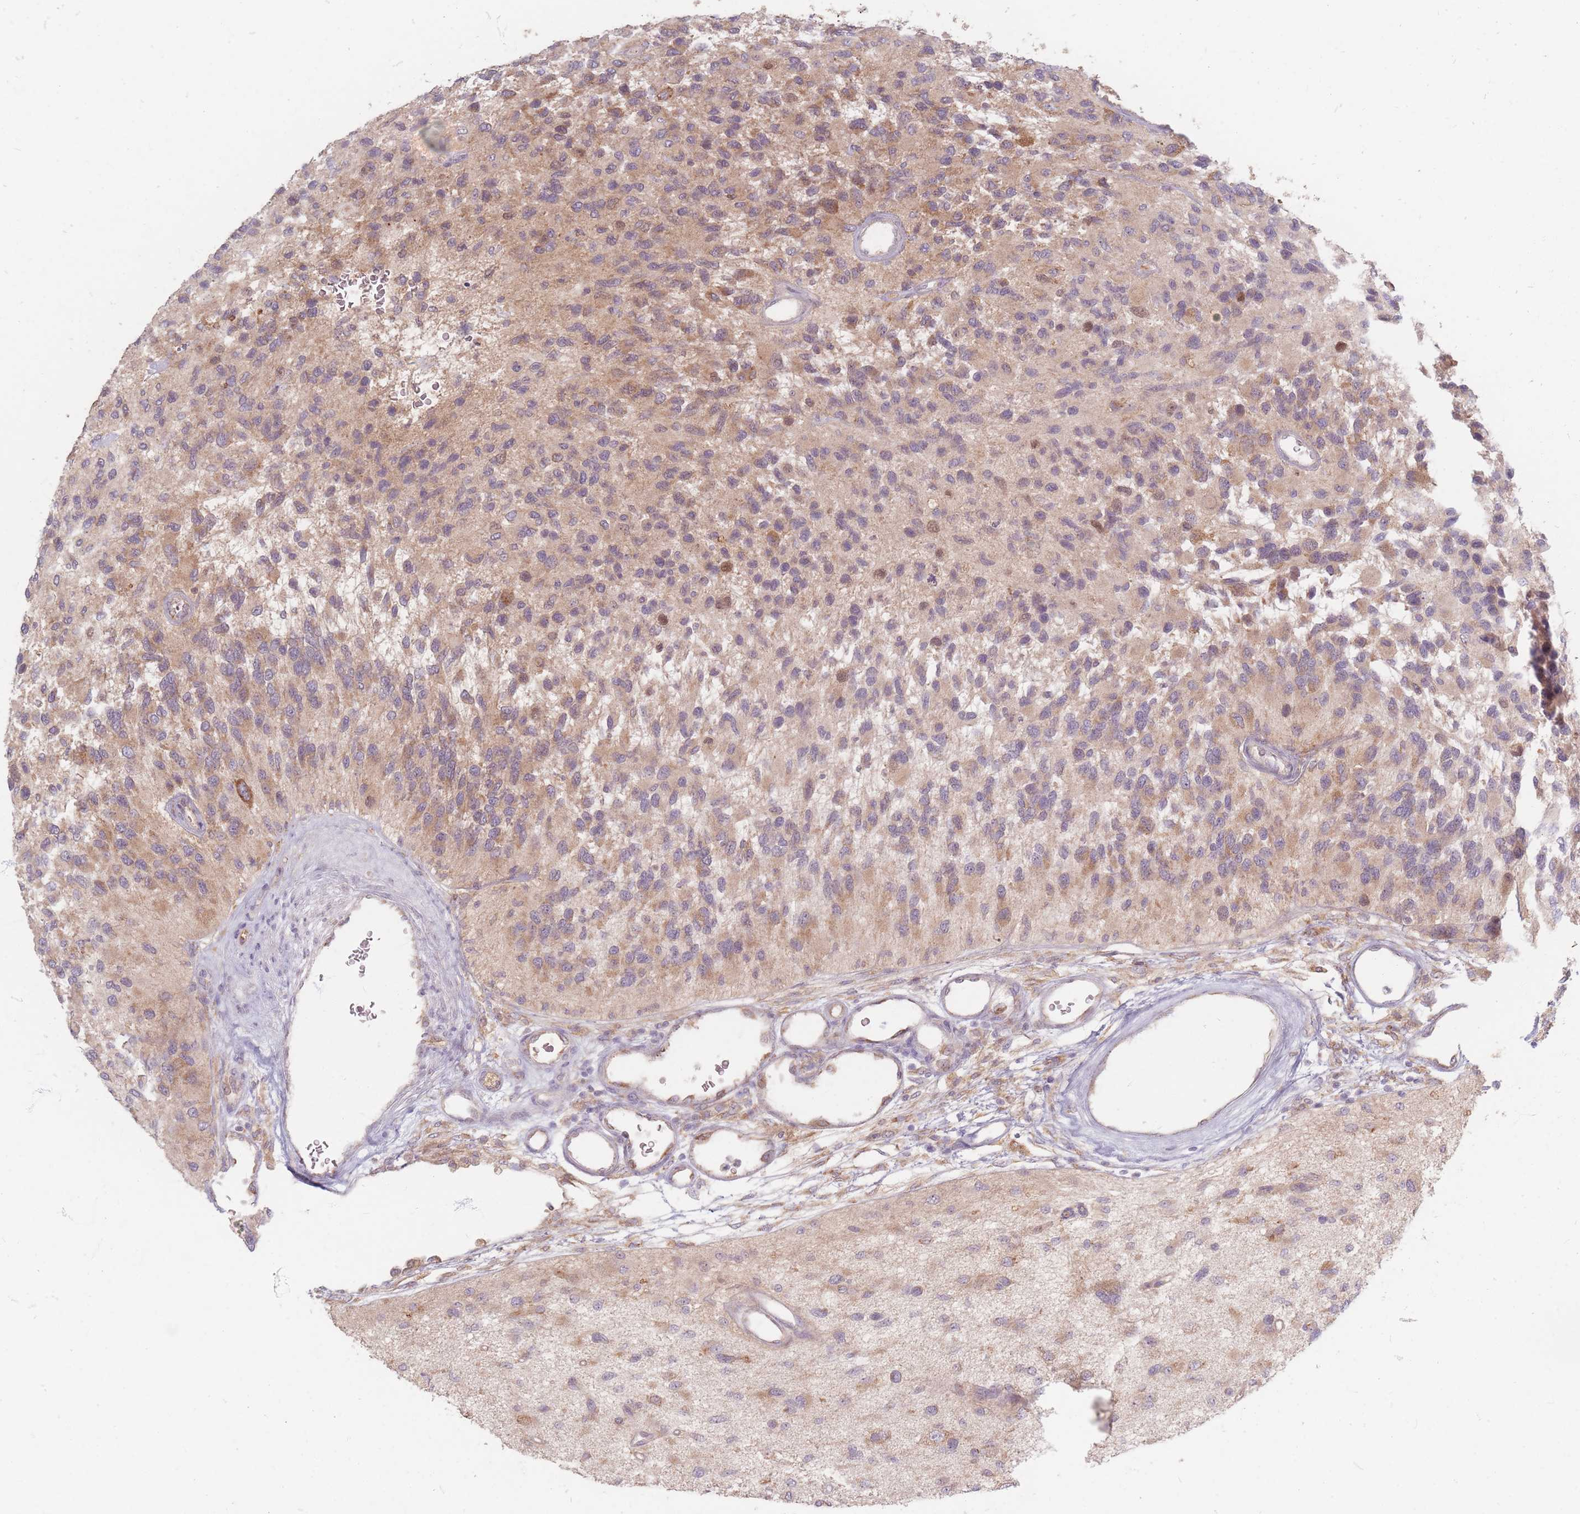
{"staining": {"intensity": "moderate", "quantity": "25%-75%", "location": "cytoplasmic/membranous"}, "tissue": "glioma", "cell_type": "Tumor cells", "image_type": "cancer", "snomed": [{"axis": "morphology", "description": "Glioma, malignant, High grade"}, {"axis": "topography", "description": "Brain"}], "caption": "Protein expression by immunohistochemistry reveals moderate cytoplasmic/membranous staining in about 25%-75% of tumor cells in glioma.", "gene": "SMIM14", "patient": {"sex": "male", "age": 77}}